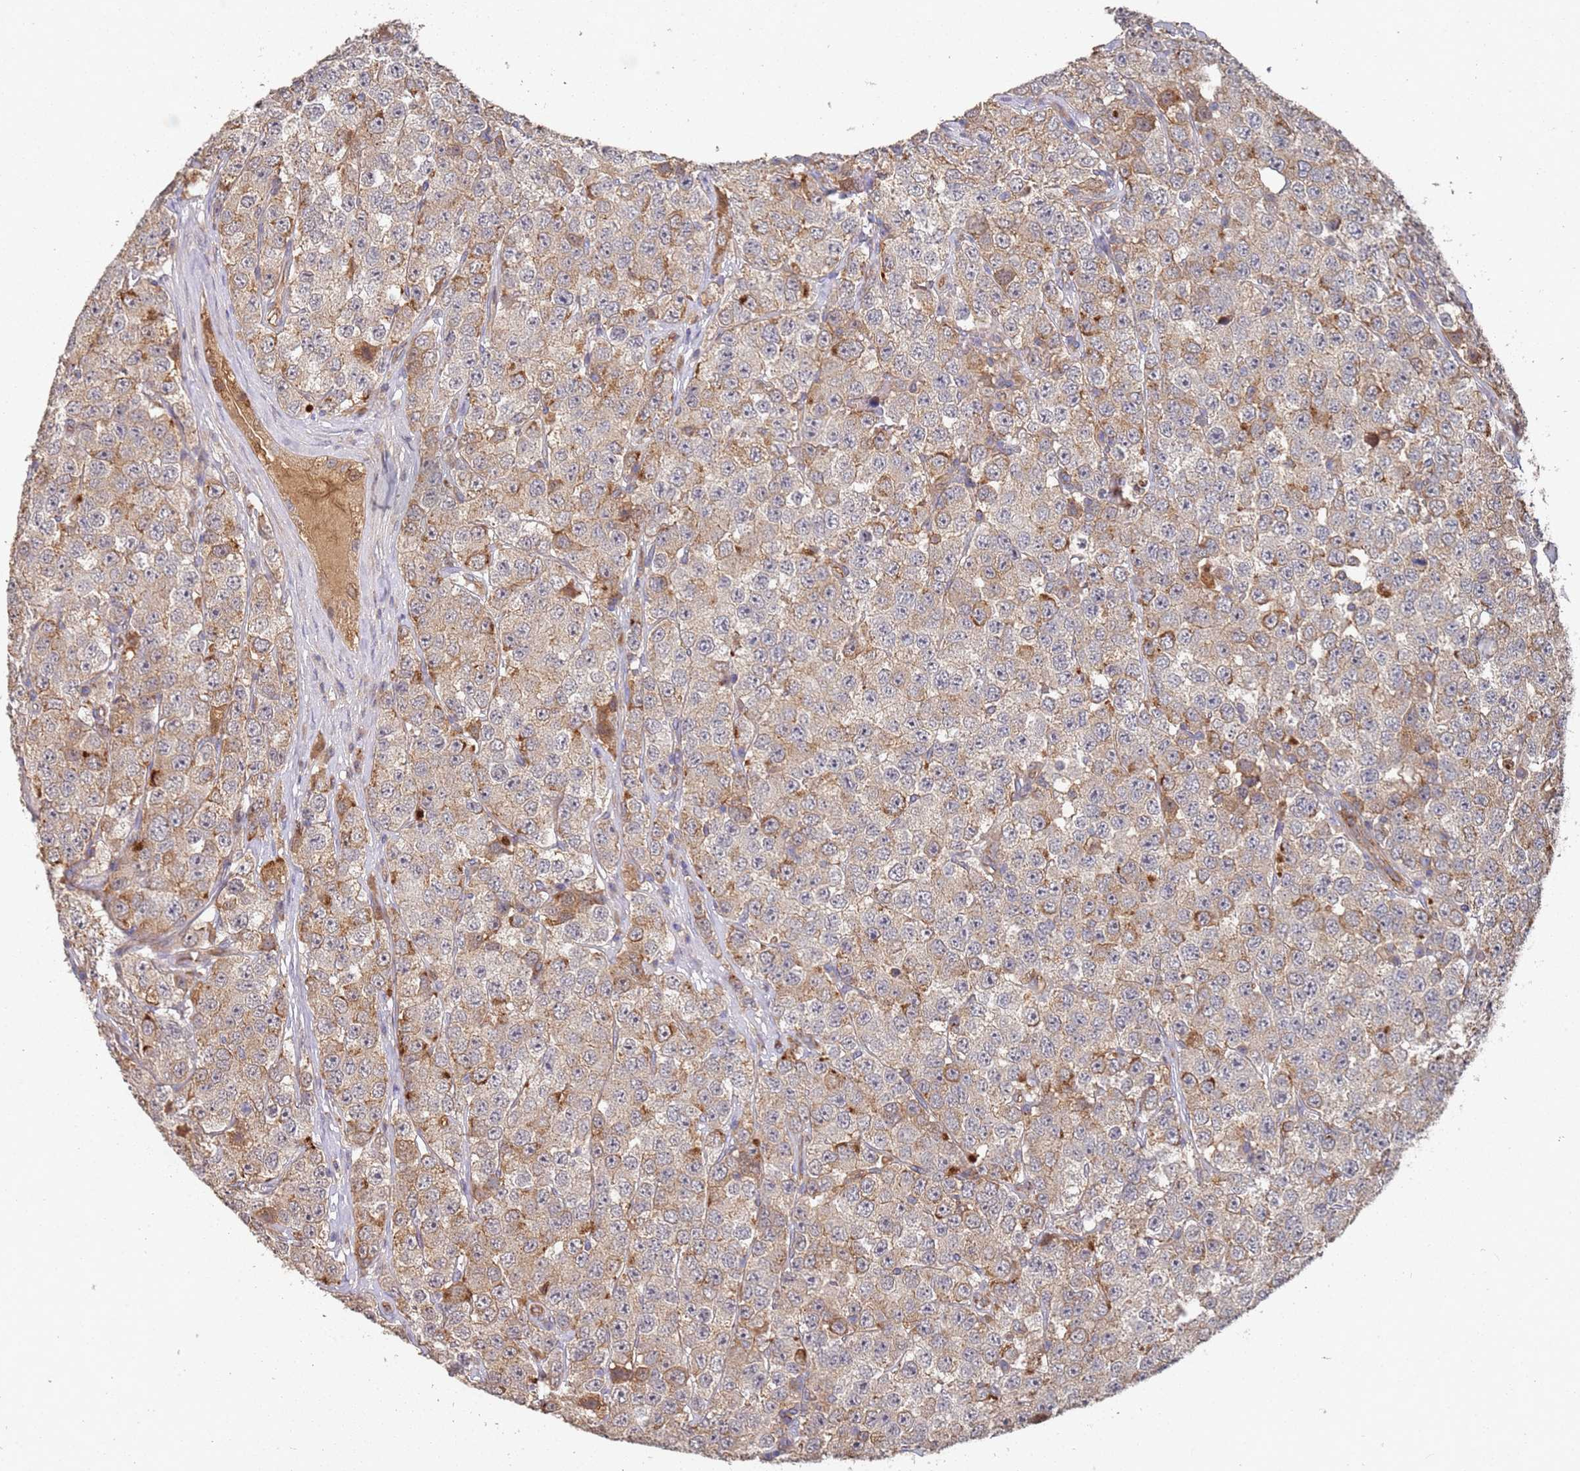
{"staining": {"intensity": "weak", "quantity": ">75%", "location": "cytoplasmic/membranous"}, "tissue": "testis cancer", "cell_type": "Tumor cells", "image_type": "cancer", "snomed": [{"axis": "morphology", "description": "Seminoma, NOS"}, {"axis": "topography", "description": "Testis"}], "caption": "Testis cancer tissue shows weak cytoplasmic/membranous positivity in approximately >75% of tumor cells, visualized by immunohistochemistry.", "gene": "ABCB6", "patient": {"sex": "male", "age": 28}}